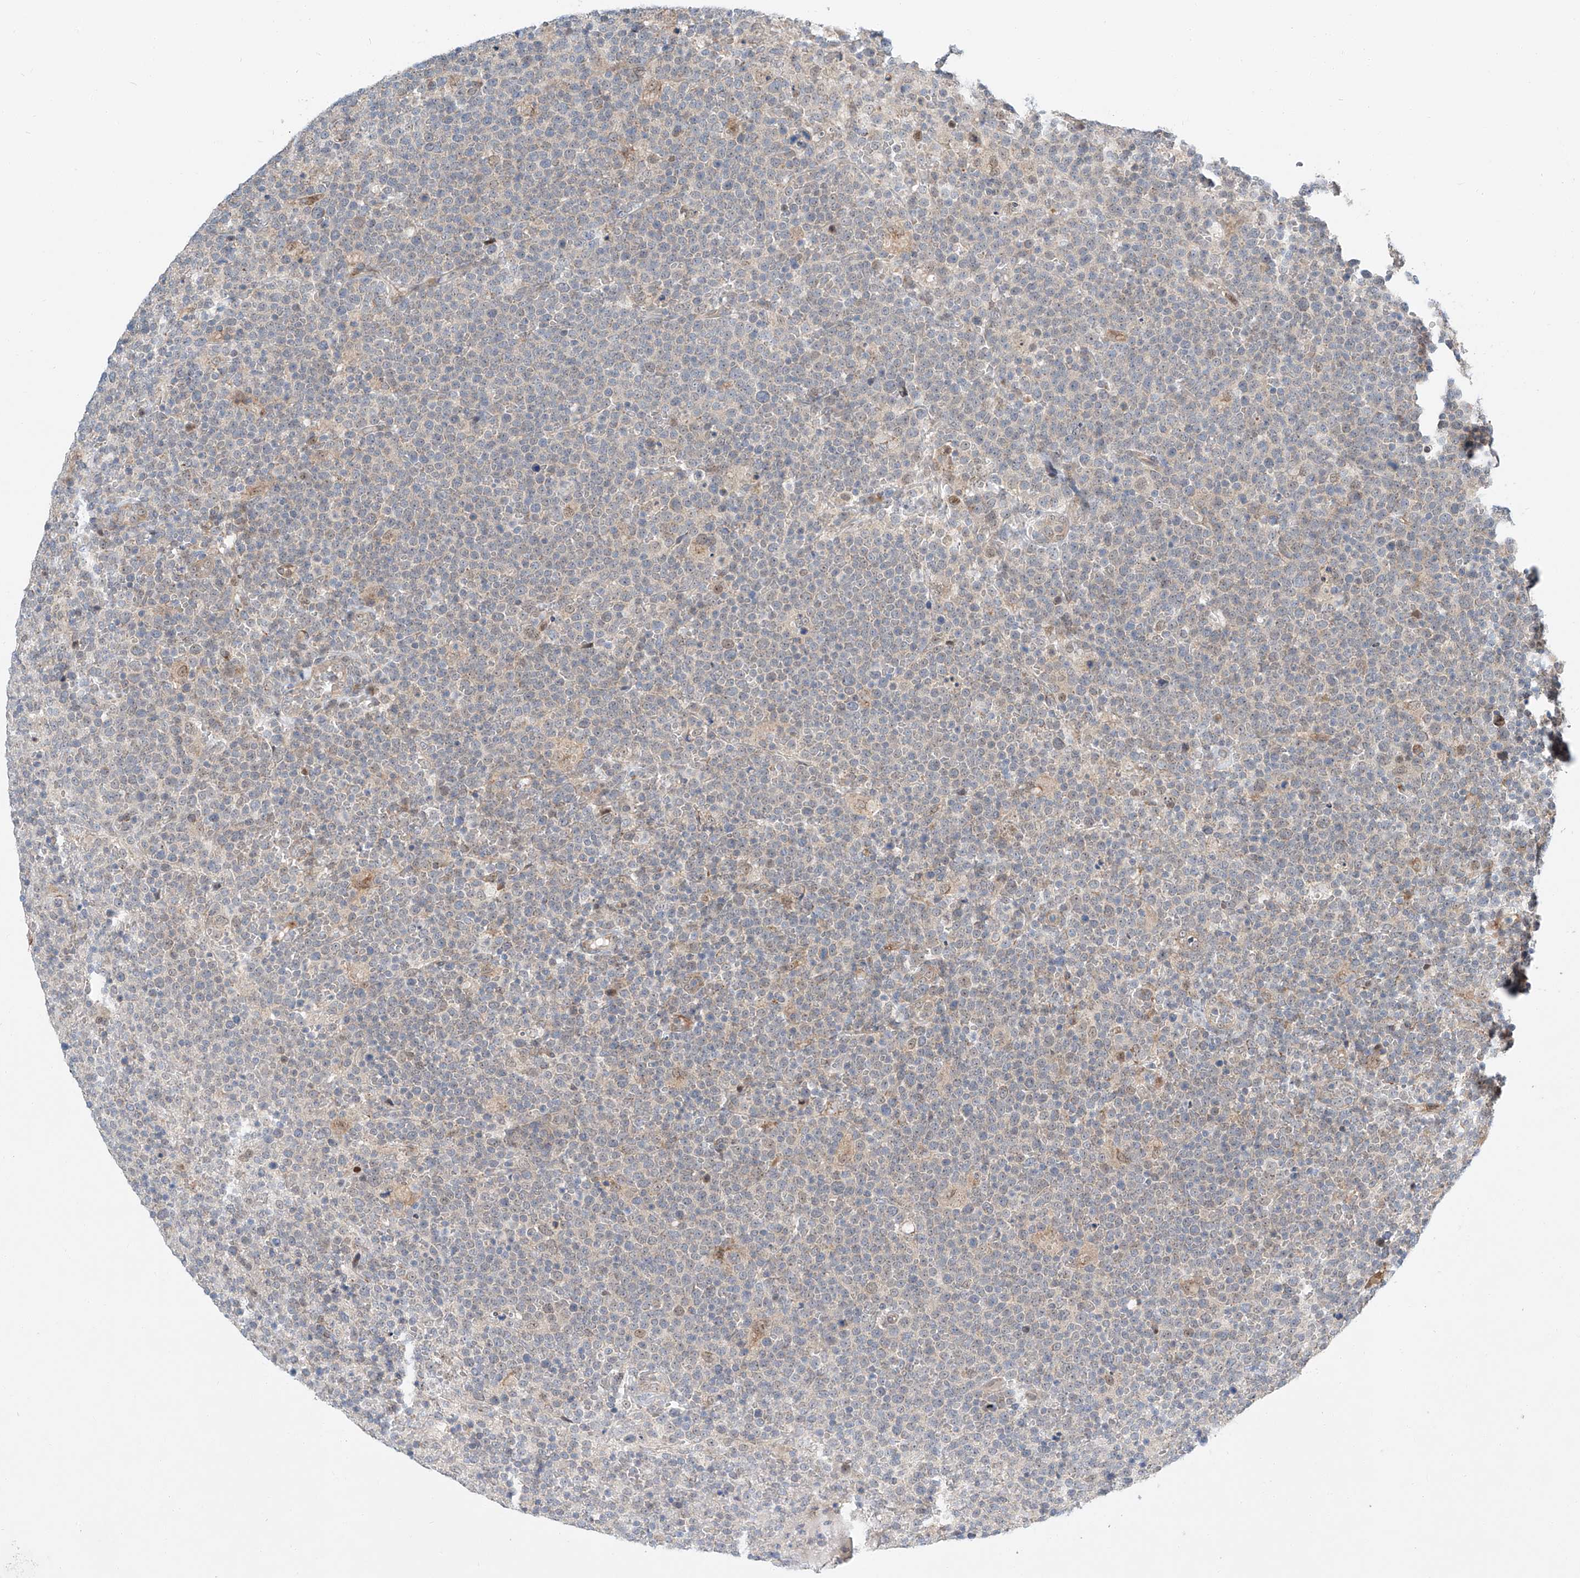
{"staining": {"intensity": "negative", "quantity": "none", "location": "none"}, "tissue": "lymphoma", "cell_type": "Tumor cells", "image_type": "cancer", "snomed": [{"axis": "morphology", "description": "Malignant lymphoma, non-Hodgkin's type, High grade"}, {"axis": "topography", "description": "Lymph node"}], "caption": "This photomicrograph is of high-grade malignant lymphoma, non-Hodgkin's type stained with immunohistochemistry (IHC) to label a protein in brown with the nuclei are counter-stained blue. There is no staining in tumor cells.", "gene": "CLDND1", "patient": {"sex": "male", "age": 61}}